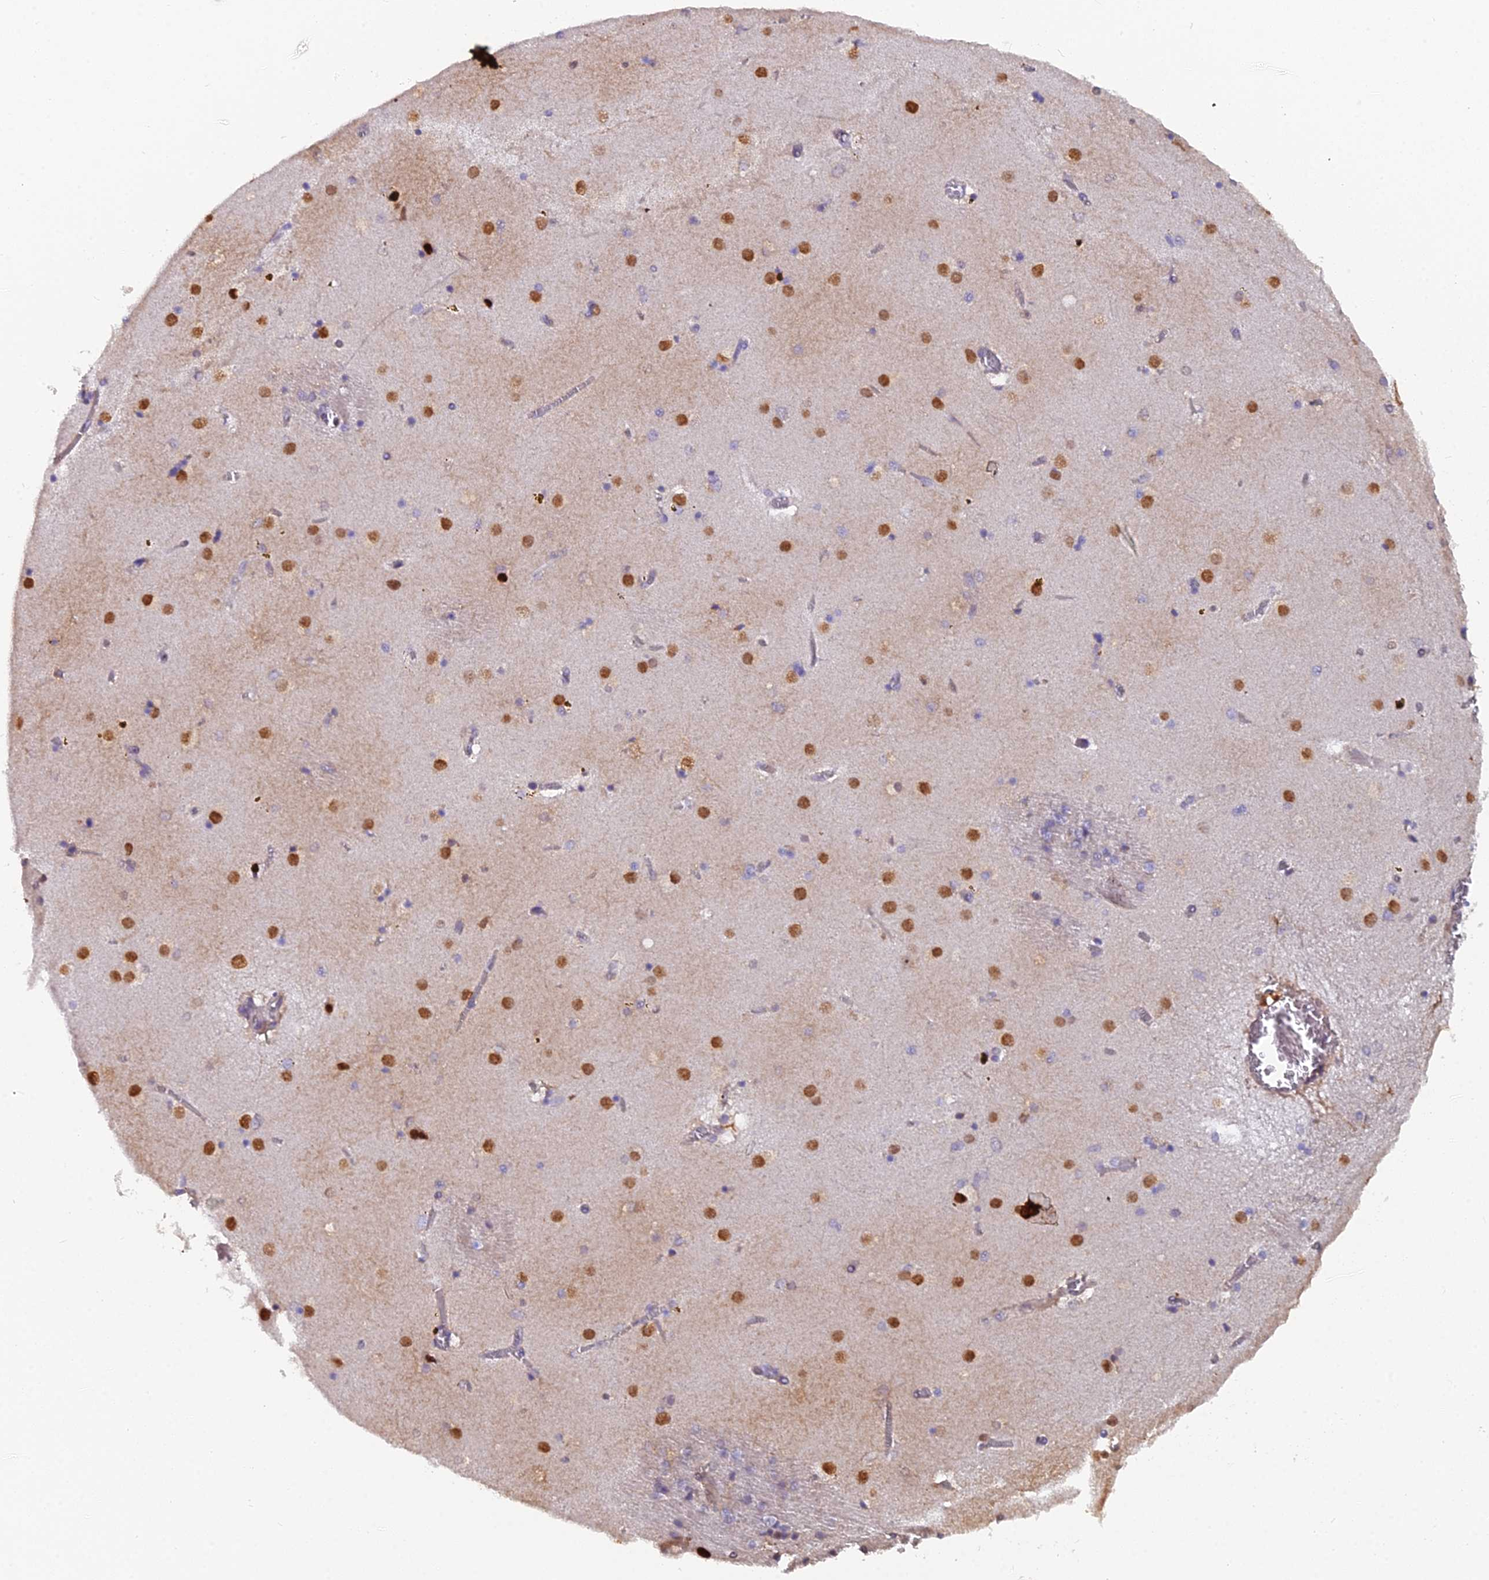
{"staining": {"intensity": "negative", "quantity": "none", "location": "none"}, "tissue": "caudate", "cell_type": "Glial cells", "image_type": "normal", "snomed": [{"axis": "morphology", "description": "Normal tissue, NOS"}, {"axis": "topography", "description": "Lateral ventricle wall"}], "caption": "This is a micrograph of immunohistochemistry (IHC) staining of benign caudate, which shows no expression in glial cells. (DAB IHC visualized using brightfield microscopy, high magnification).", "gene": "XKR9", "patient": {"sex": "male", "age": 70}}